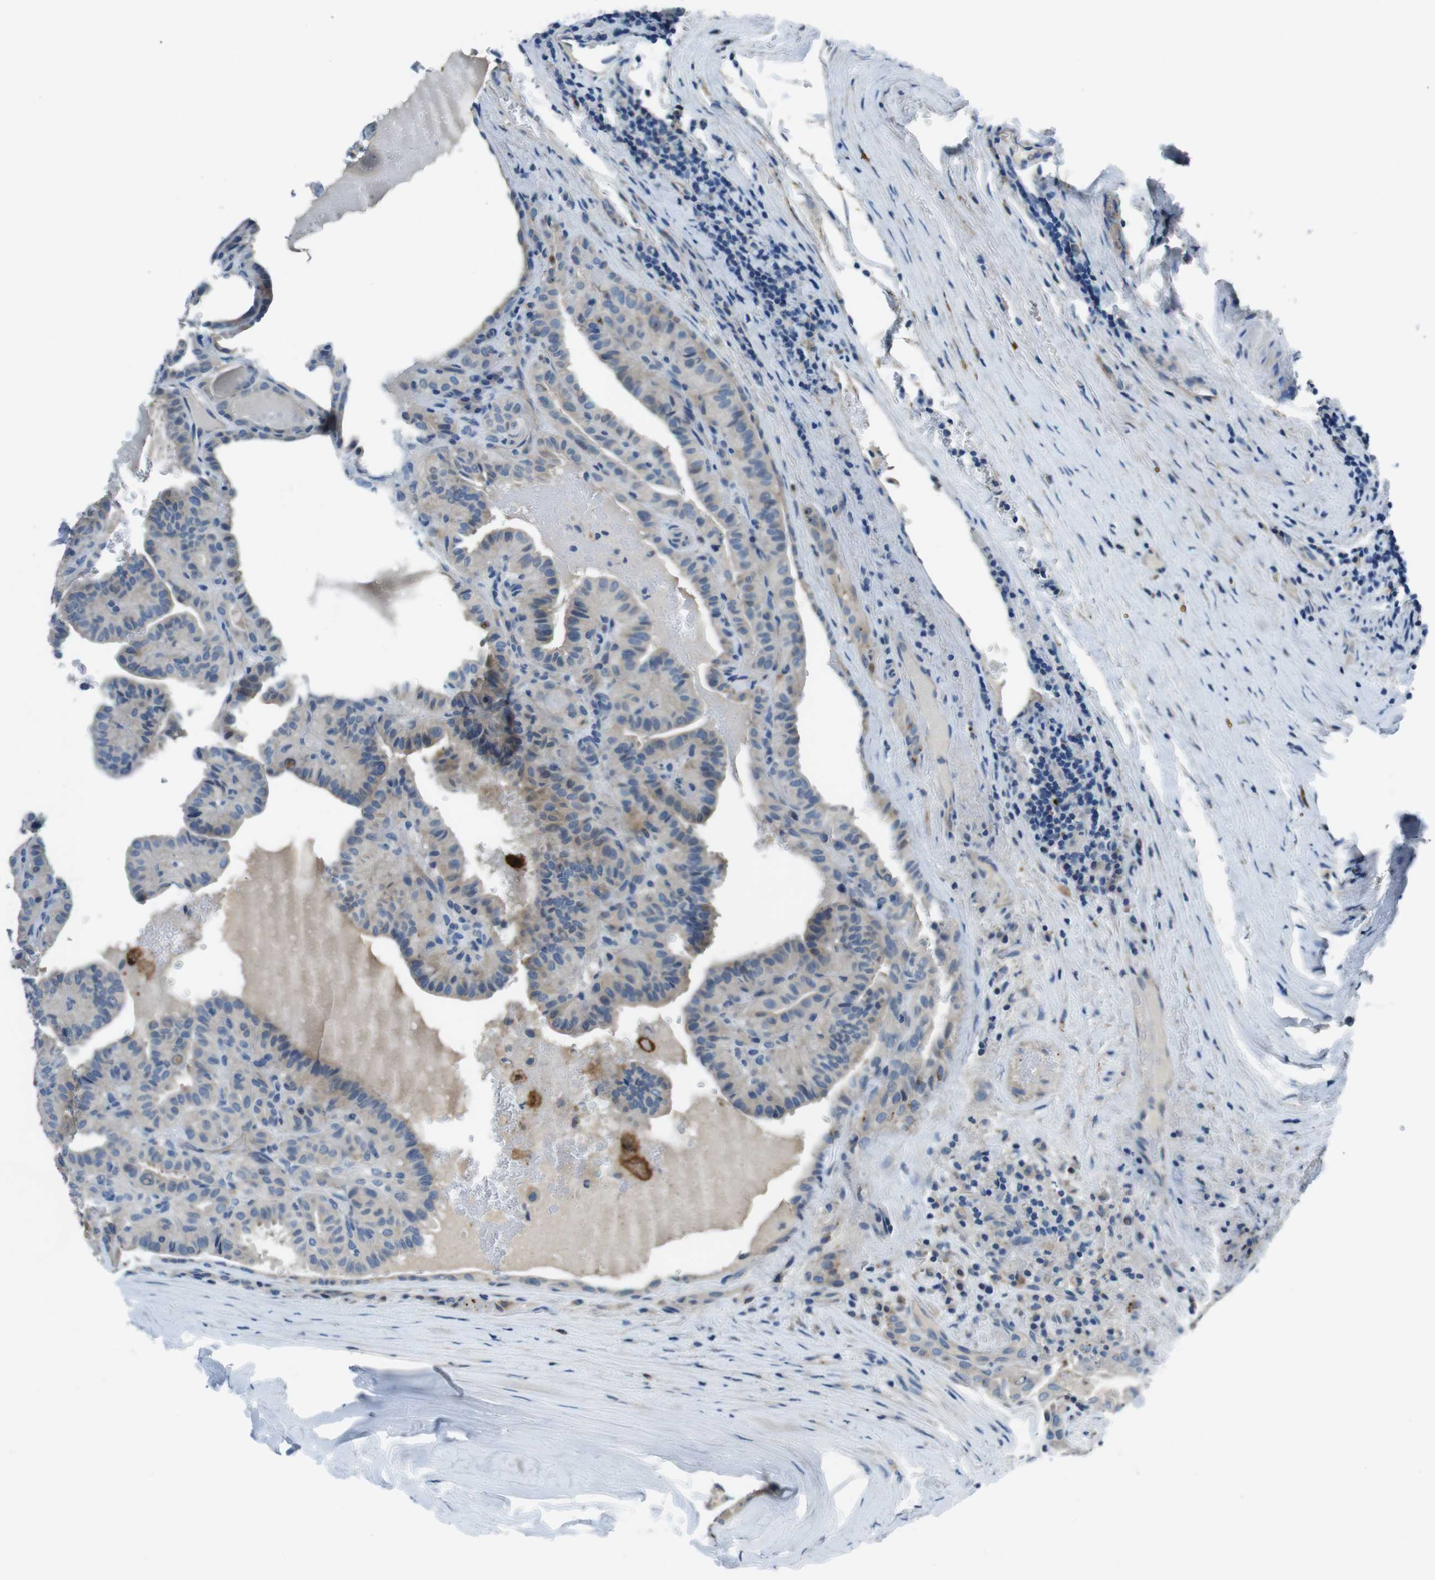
{"staining": {"intensity": "moderate", "quantity": "<25%", "location": "cytoplasmic/membranous"}, "tissue": "thyroid cancer", "cell_type": "Tumor cells", "image_type": "cancer", "snomed": [{"axis": "morphology", "description": "Papillary adenocarcinoma, NOS"}, {"axis": "topography", "description": "Thyroid gland"}], "caption": "Moderate cytoplasmic/membranous expression for a protein is appreciated in approximately <25% of tumor cells of thyroid cancer (papillary adenocarcinoma) using IHC.", "gene": "TULP3", "patient": {"sex": "male", "age": 77}}